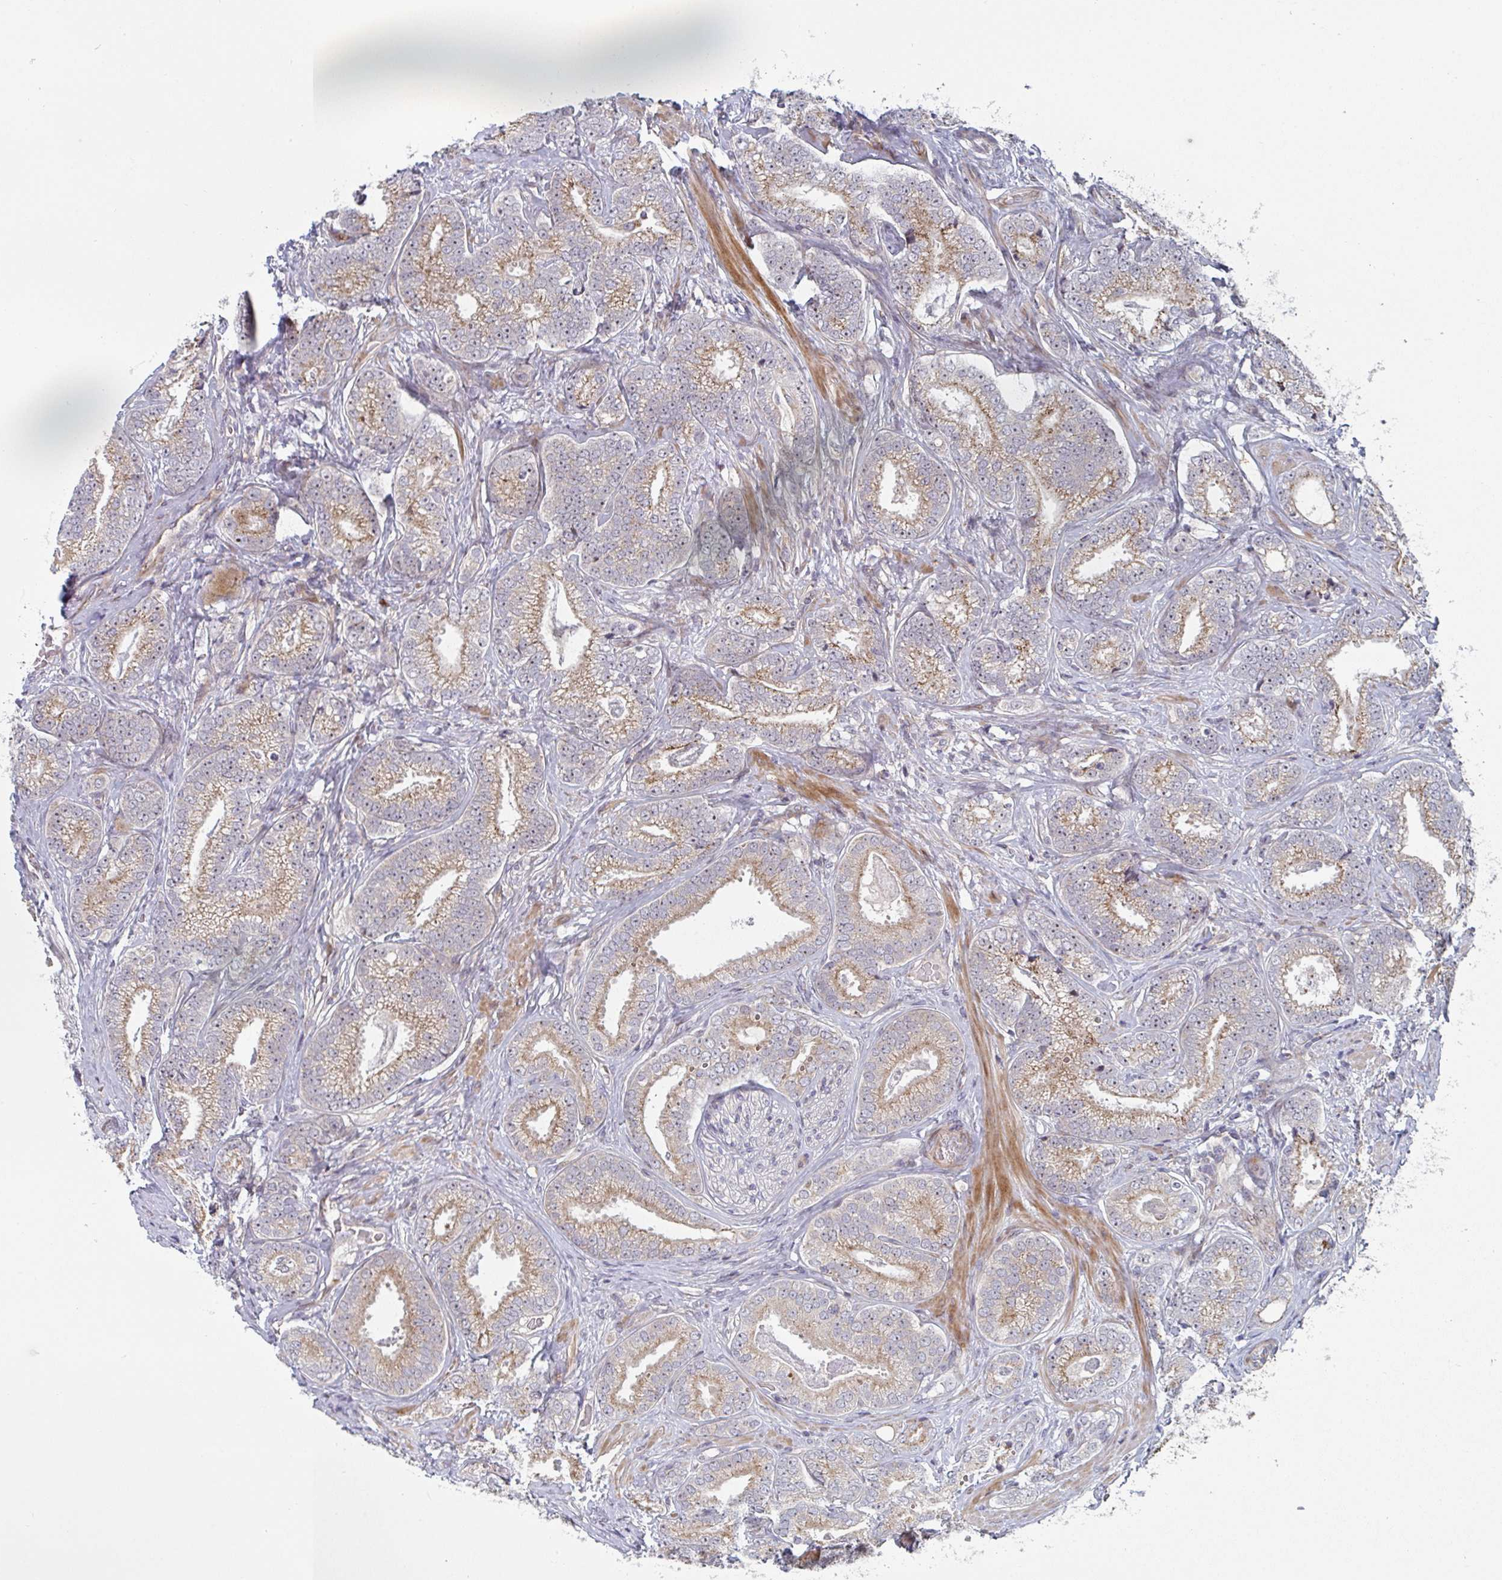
{"staining": {"intensity": "moderate", "quantity": ">75%", "location": "cytoplasmic/membranous"}, "tissue": "prostate cancer", "cell_type": "Tumor cells", "image_type": "cancer", "snomed": [{"axis": "morphology", "description": "Adenocarcinoma, Low grade"}, {"axis": "topography", "description": "Prostate"}], "caption": "Immunohistochemistry micrograph of neoplastic tissue: human prostate adenocarcinoma (low-grade) stained using IHC reveals medium levels of moderate protein expression localized specifically in the cytoplasmic/membranous of tumor cells, appearing as a cytoplasmic/membranous brown color.", "gene": "ZNF644", "patient": {"sex": "male", "age": 63}}